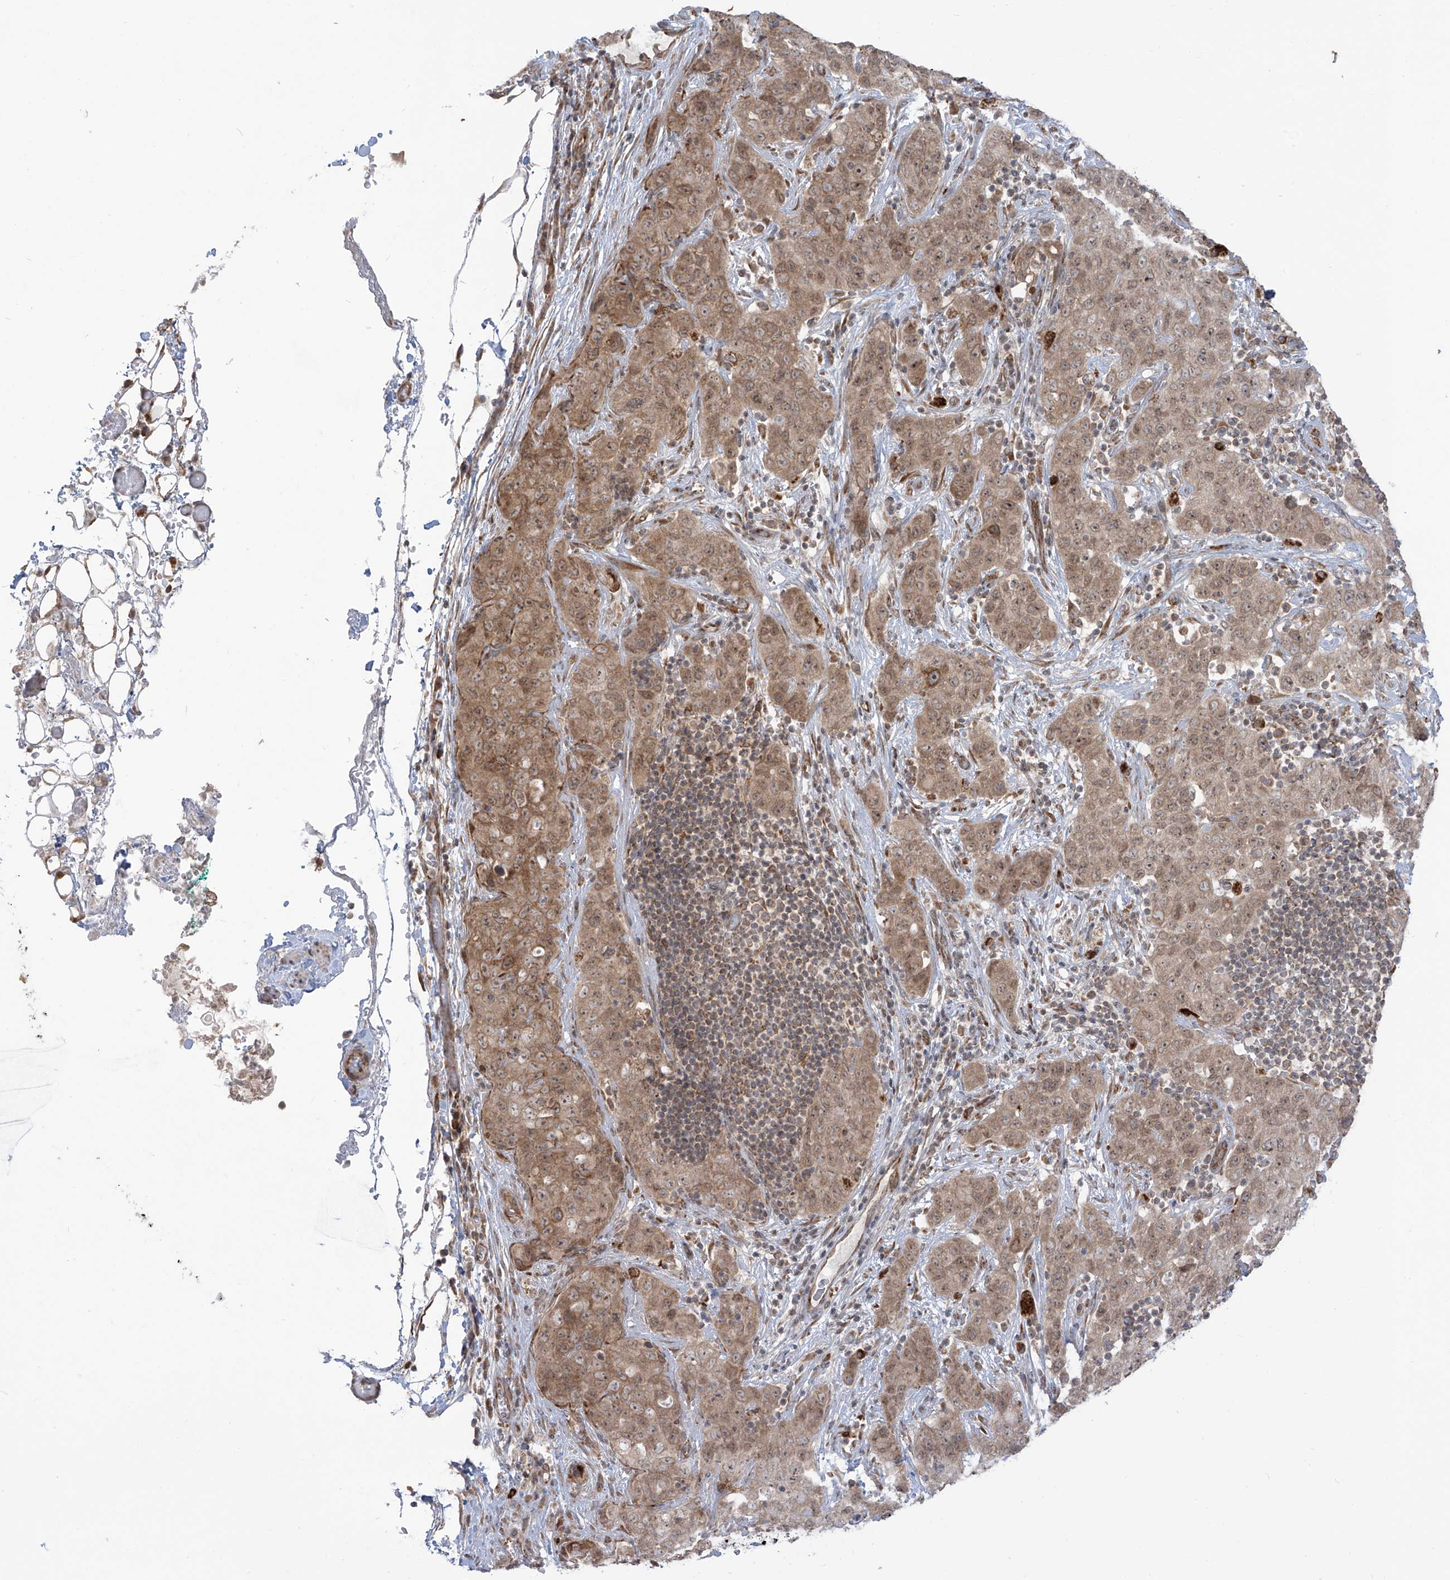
{"staining": {"intensity": "moderate", "quantity": ">75%", "location": "cytoplasmic/membranous"}, "tissue": "stomach cancer", "cell_type": "Tumor cells", "image_type": "cancer", "snomed": [{"axis": "morphology", "description": "Normal tissue, NOS"}, {"axis": "morphology", "description": "Adenocarcinoma, NOS"}, {"axis": "topography", "description": "Lymph node"}, {"axis": "topography", "description": "Stomach"}], "caption": "A medium amount of moderate cytoplasmic/membranous positivity is seen in approximately >75% of tumor cells in stomach cancer tissue. (brown staining indicates protein expression, while blue staining denotes nuclei).", "gene": "TRIM67", "patient": {"sex": "male", "age": 48}}